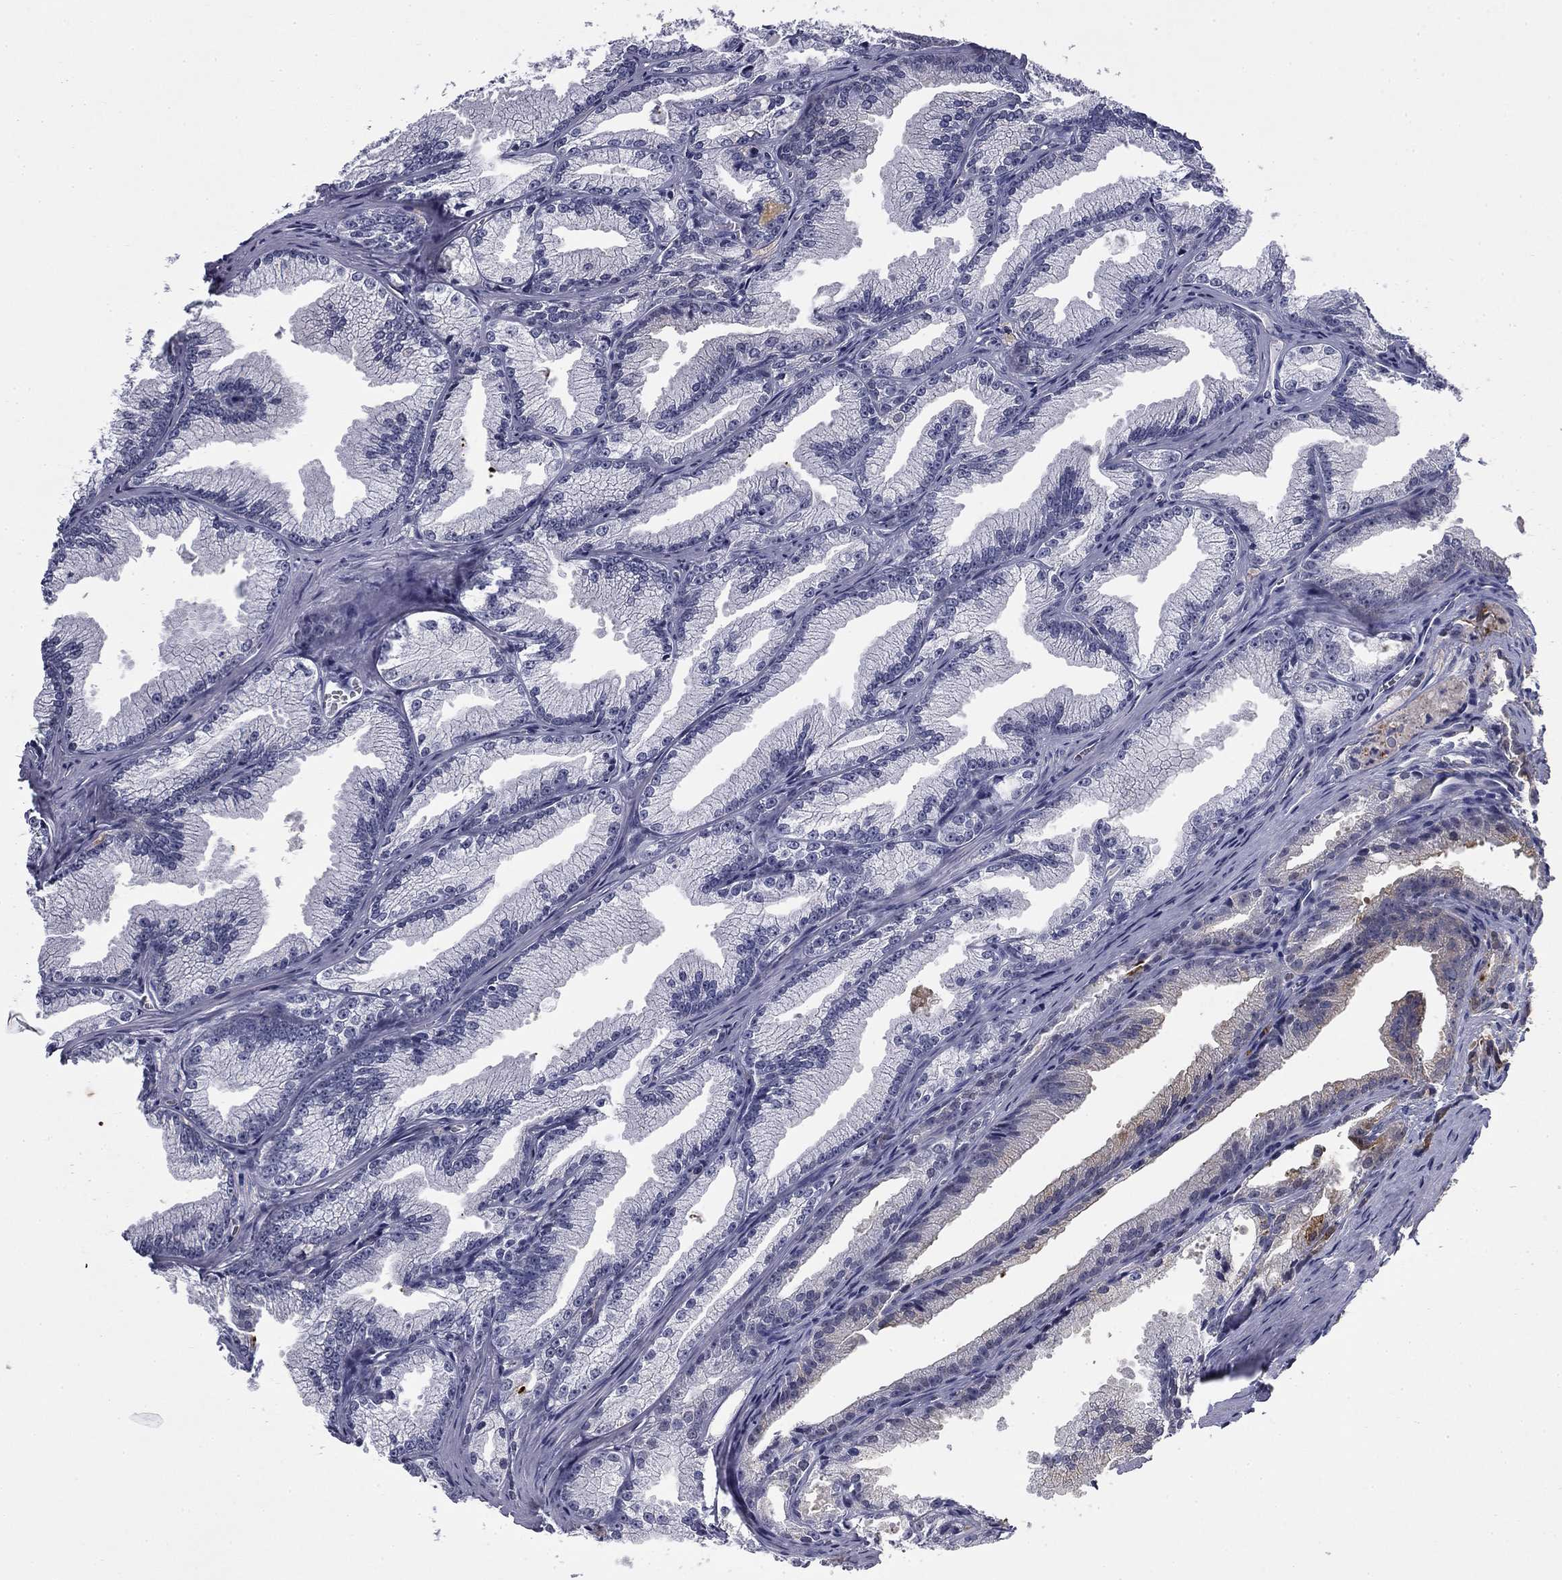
{"staining": {"intensity": "negative", "quantity": "none", "location": "none"}, "tissue": "prostate cancer", "cell_type": "Tumor cells", "image_type": "cancer", "snomed": [{"axis": "morphology", "description": "Adenocarcinoma, NOS"}, {"axis": "morphology", "description": "Adenocarcinoma, High grade"}, {"axis": "topography", "description": "Prostate"}], "caption": "Protein analysis of prostate cancer demonstrates no significant staining in tumor cells. (Immunohistochemistry (ihc), brightfield microscopy, high magnification).", "gene": "BCL2L14", "patient": {"sex": "male", "age": 70}}